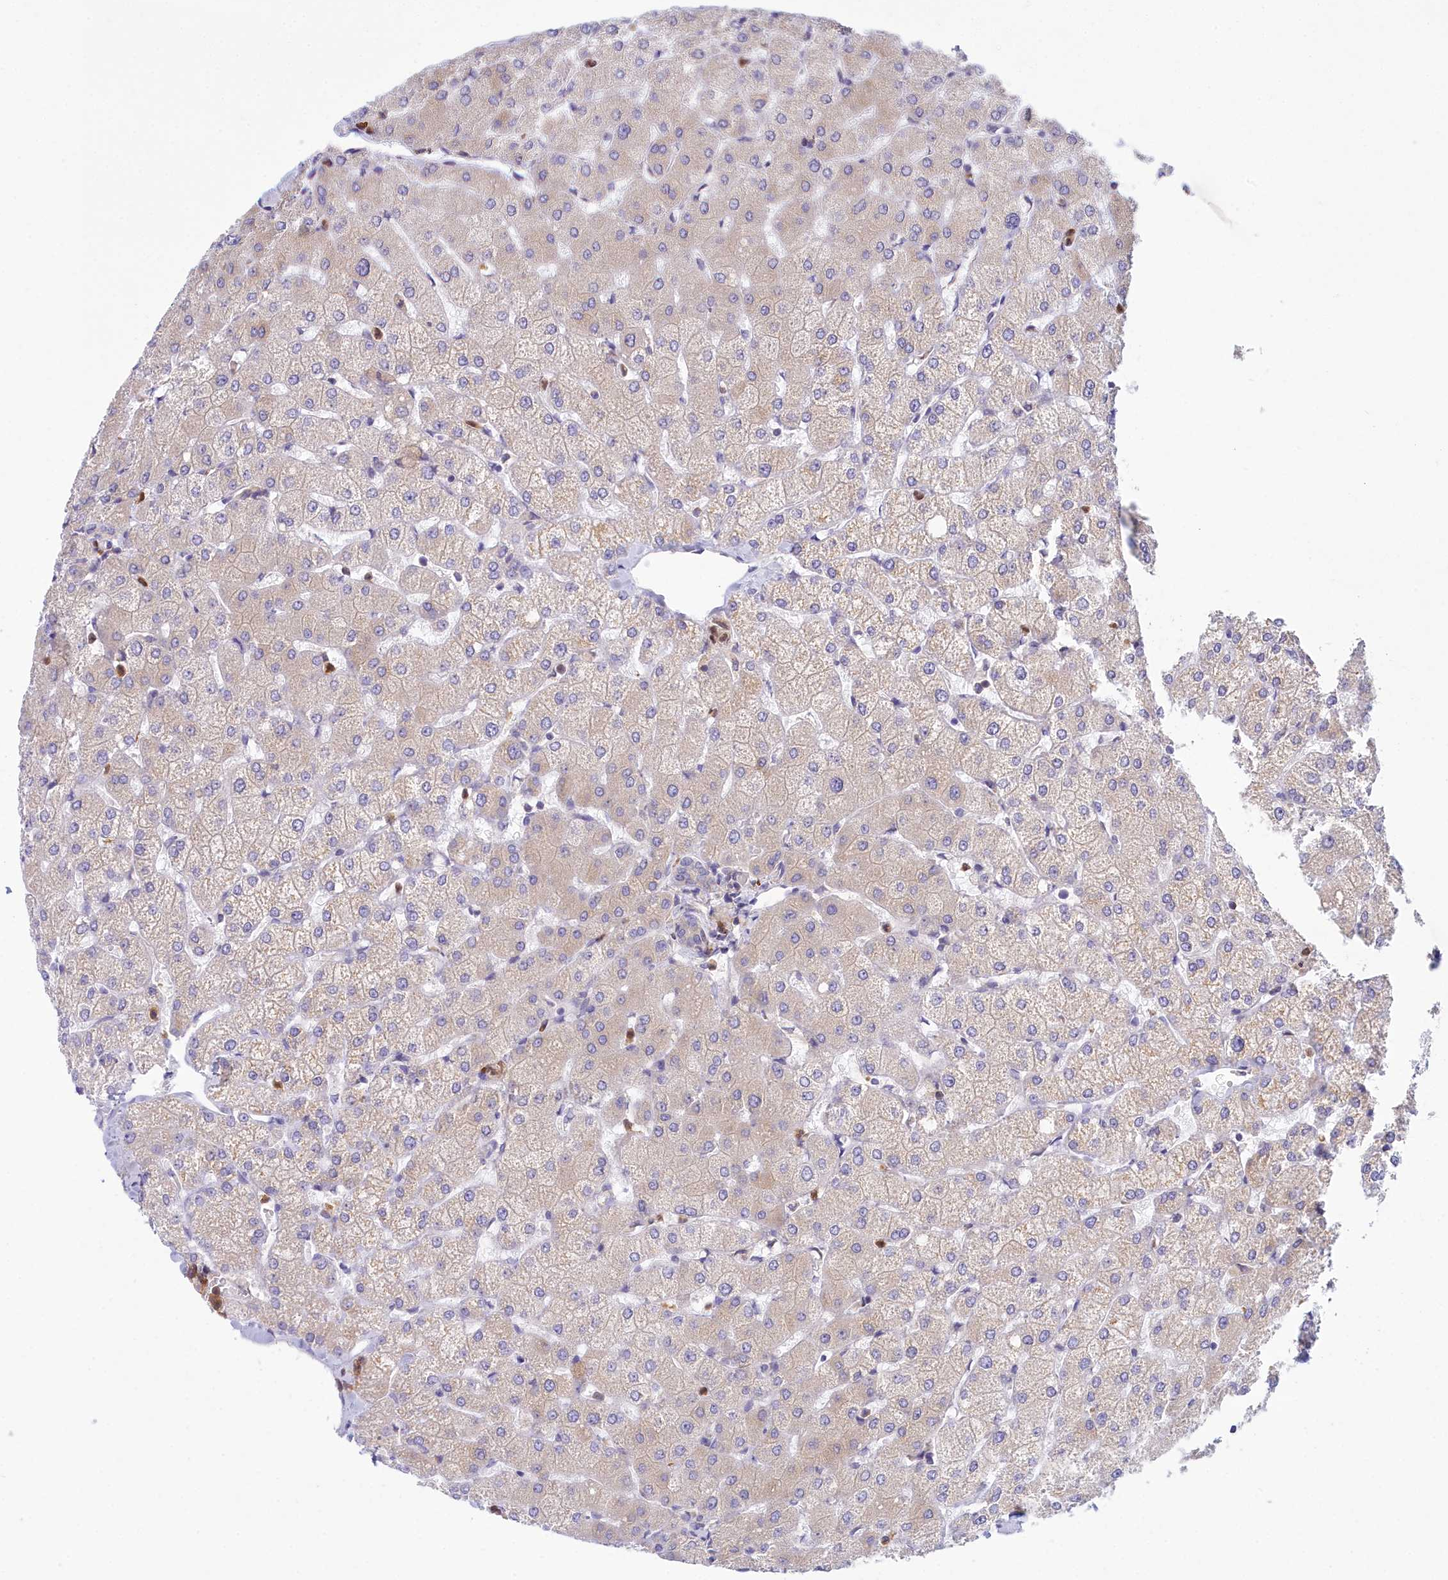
{"staining": {"intensity": "negative", "quantity": "none", "location": "none"}, "tissue": "liver", "cell_type": "Cholangiocytes", "image_type": "normal", "snomed": [{"axis": "morphology", "description": "Normal tissue, NOS"}, {"axis": "topography", "description": "Liver"}], "caption": "A histopathology image of human liver is negative for staining in cholangiocytes. (Brightfield microscopy of DAB (3,3'-diaminobenzidine) IHC at high magnification).", "gene": "HM13", "patient": {"sex": "female", "age": 54}}